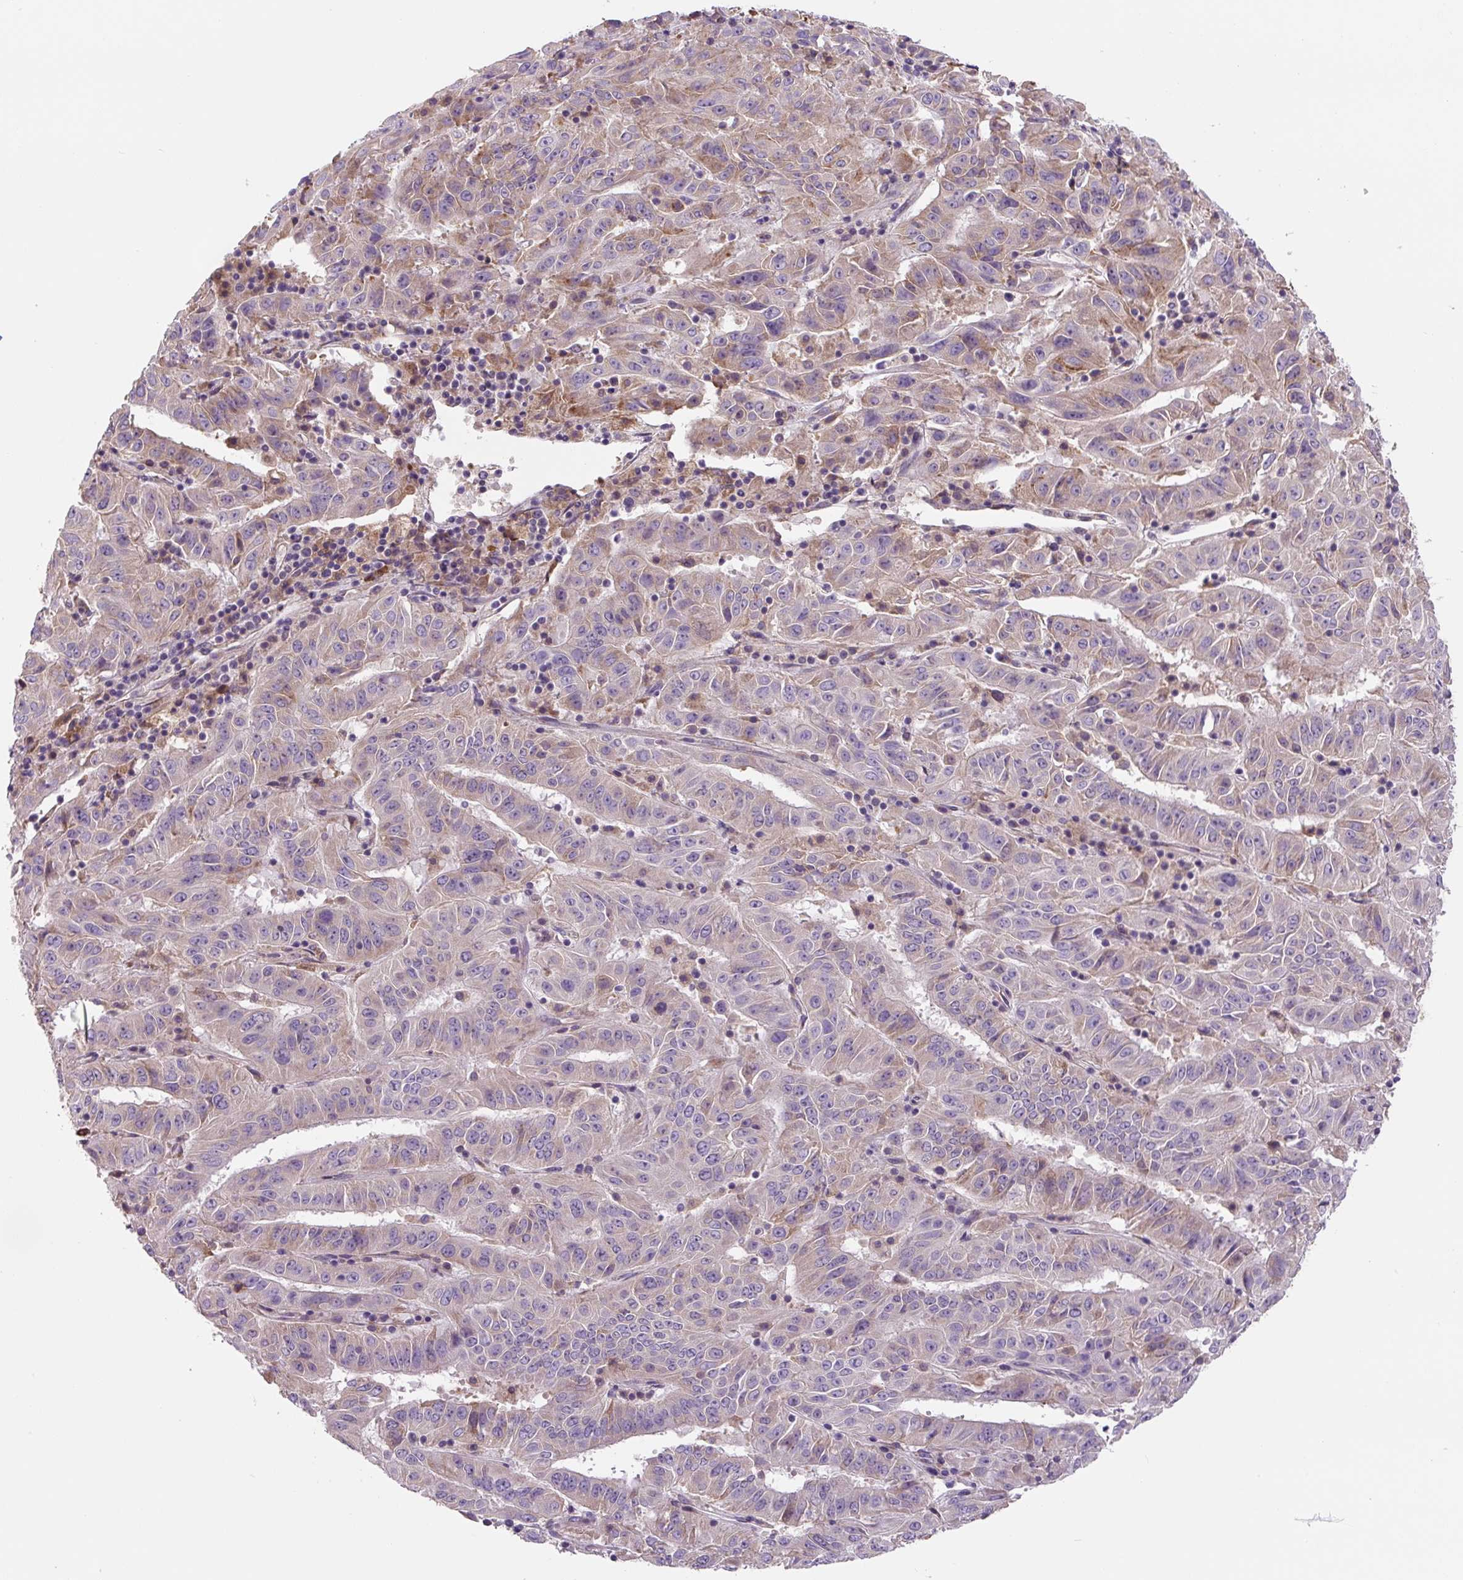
{"staining": {"intensity": "moderate", "quantity": "<25%", "location": "cytoplasmic/membranous"}, "tissue": "pancreatic cancer", "cell_type": "Tumor cells", "image_type": "cancer", "snomed": [{"axis": "morphology", "description": "Adenocarcinoma, NOS"}, {"axis": "topography", "description": "Pancreas"}], "caption": "High-magnification brightfield microscopy of adenocarcinoma (pancreatic) stained with DAB (3,3'-diaminobenzidine) (brown) and counterstained with hematoxylin (blue). tumor cells exhibit moderate cytoplasmic/membranous expression is appreciated in approximately<25% of cells. (DAB = brown stain, brightfield microscopy at high magnification).", "gene": "FZD5", "patient": {"sex": "male", "age": 63}}